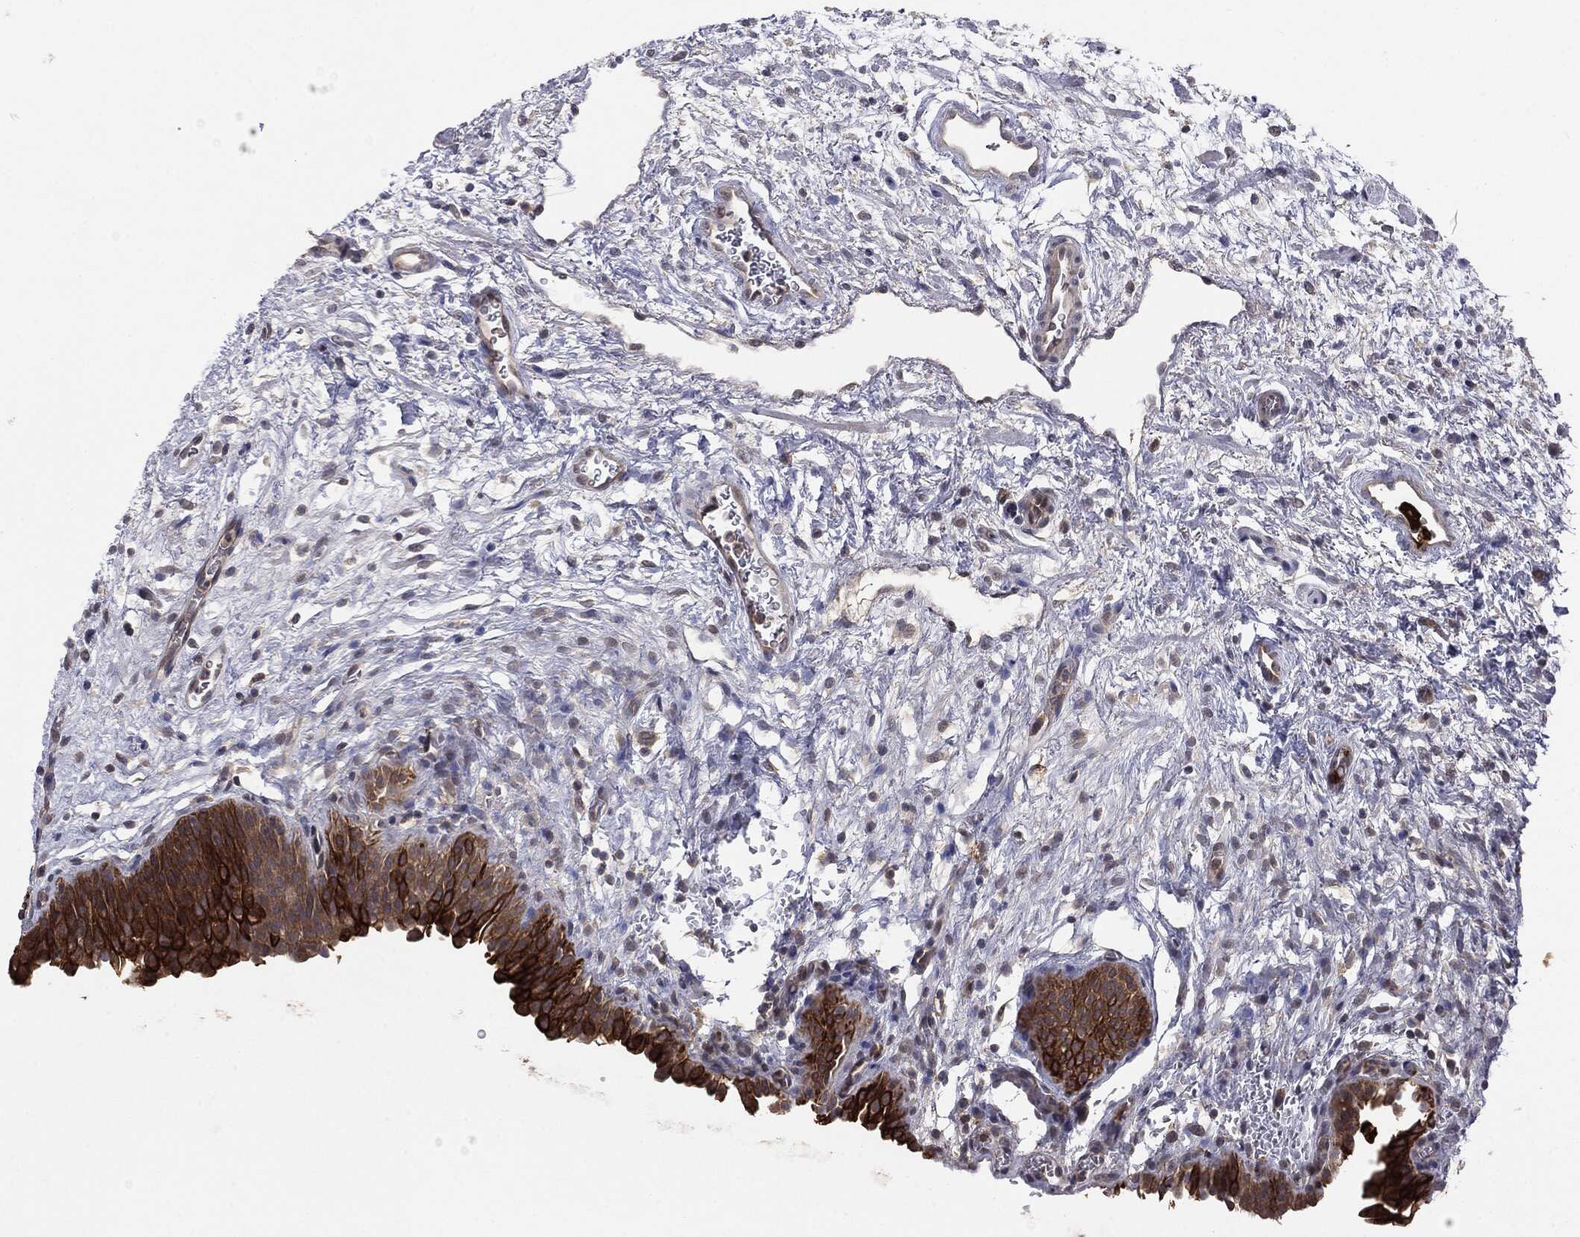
{"staining": {"intensity": "strong", "quantity": "<25%", "location": "cytoplasmic/membranous"}, "tissue": "urinary bladder", "cell_type": "Urothelial cells", "image_type": "normal", "snomed": [{"axis": "morphology", "description": "Normal tissue, NOS"}, {"axis": "topography", "description": "Urinary bladder"}], "caption": "Urothelial cells exhibit medium levels of strong cytoplasmic/membranous expression in about <25% of cells in benign urinary bladder. (DAB IHC, brown staining for protein, blue staining for nuclei).", "gene": "KRT7", "patient": {"sex": "male", "age": 37}}